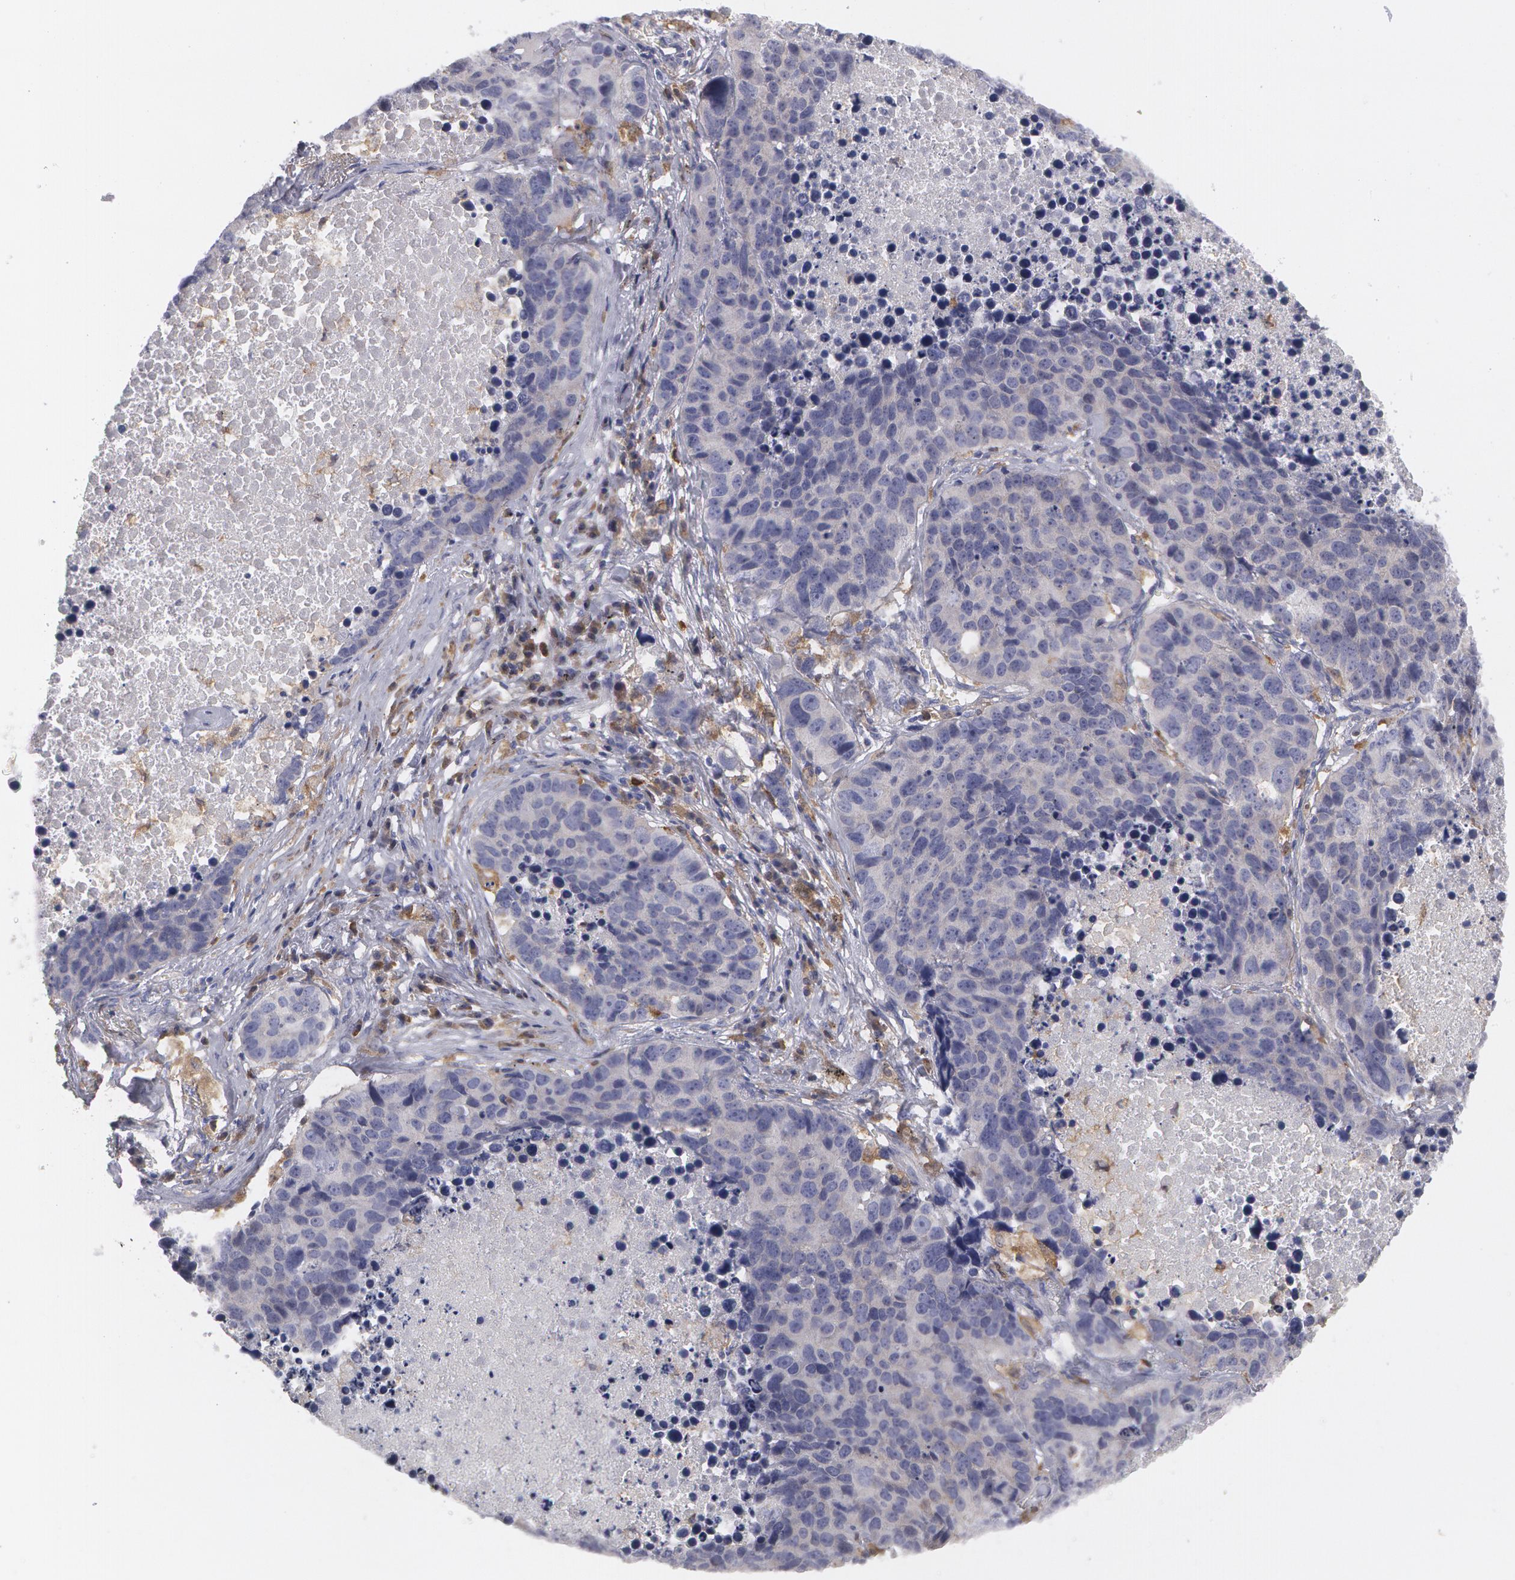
{"staining": {"intensity": "negative", "quantity": "none", "location": "none"}, "tissue": "lung cancer", "cell_type": "Tumor cells", "image_type": "cancer", "snomed": [{"axis": "morphology", "description": "Carcinoid, malignant, NOS"}, {"axis": "topography", "description": "Lung"}], "caption": "Histopathology image shows no significant protein staining in tumor cells of carcinoid (malignant) (lung).", "gene": "SYK", "patient": {"sex": "male", "age": 60}}